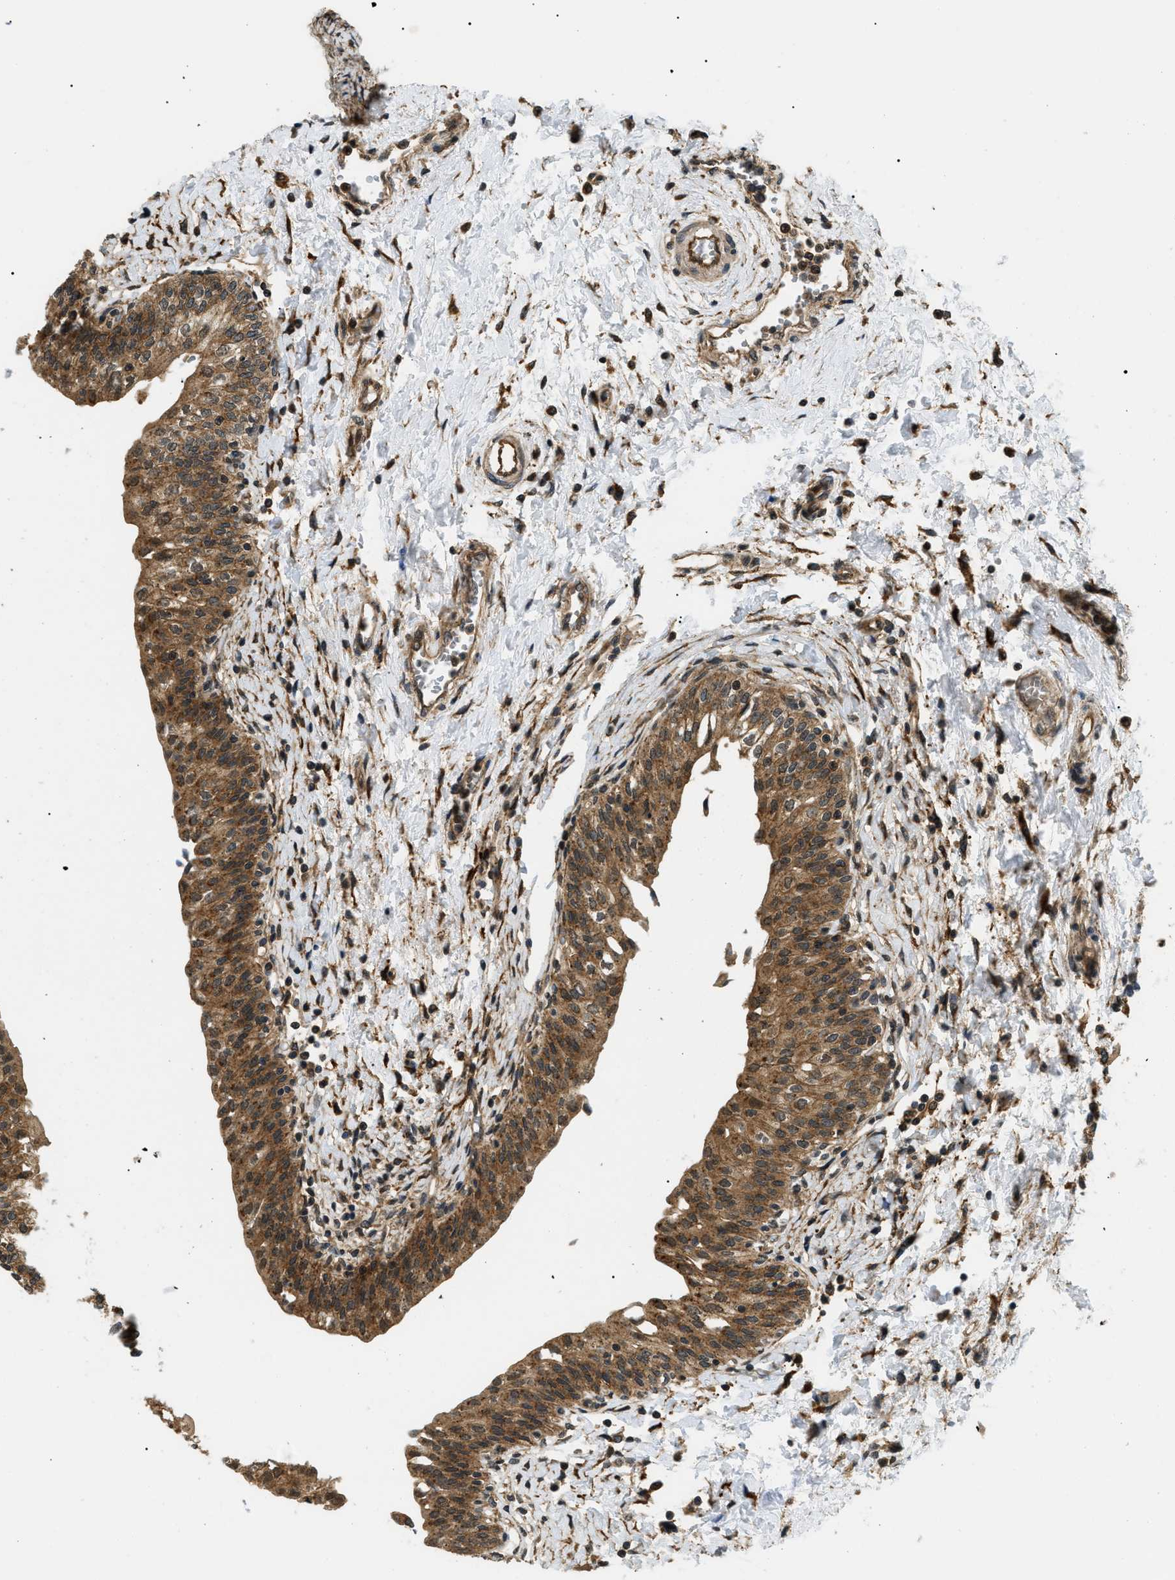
{"staining": {"intensity": "strong", "quantity": ">75%", "location": "cytoplasmic/membranous,nuclear"}, "tissue": "urinary bladder", "cell_type": "Urothelial cells", "image_type": "normal", "snomed": [{"axis": "morphology", "description": "Normal tissue, NOS"}, {"axis": "topography", "description": "Urinary bladder"}], "caption": "An image showing strong cytoplasmic/membranous,nuclear positivity in approximately >75% of urothelial cells in normal urinary bladder, as visualized by brown immunohistochemical staining.", "gene": "ATP6AP1", "patient": {"sex": "male", "age": 55}}